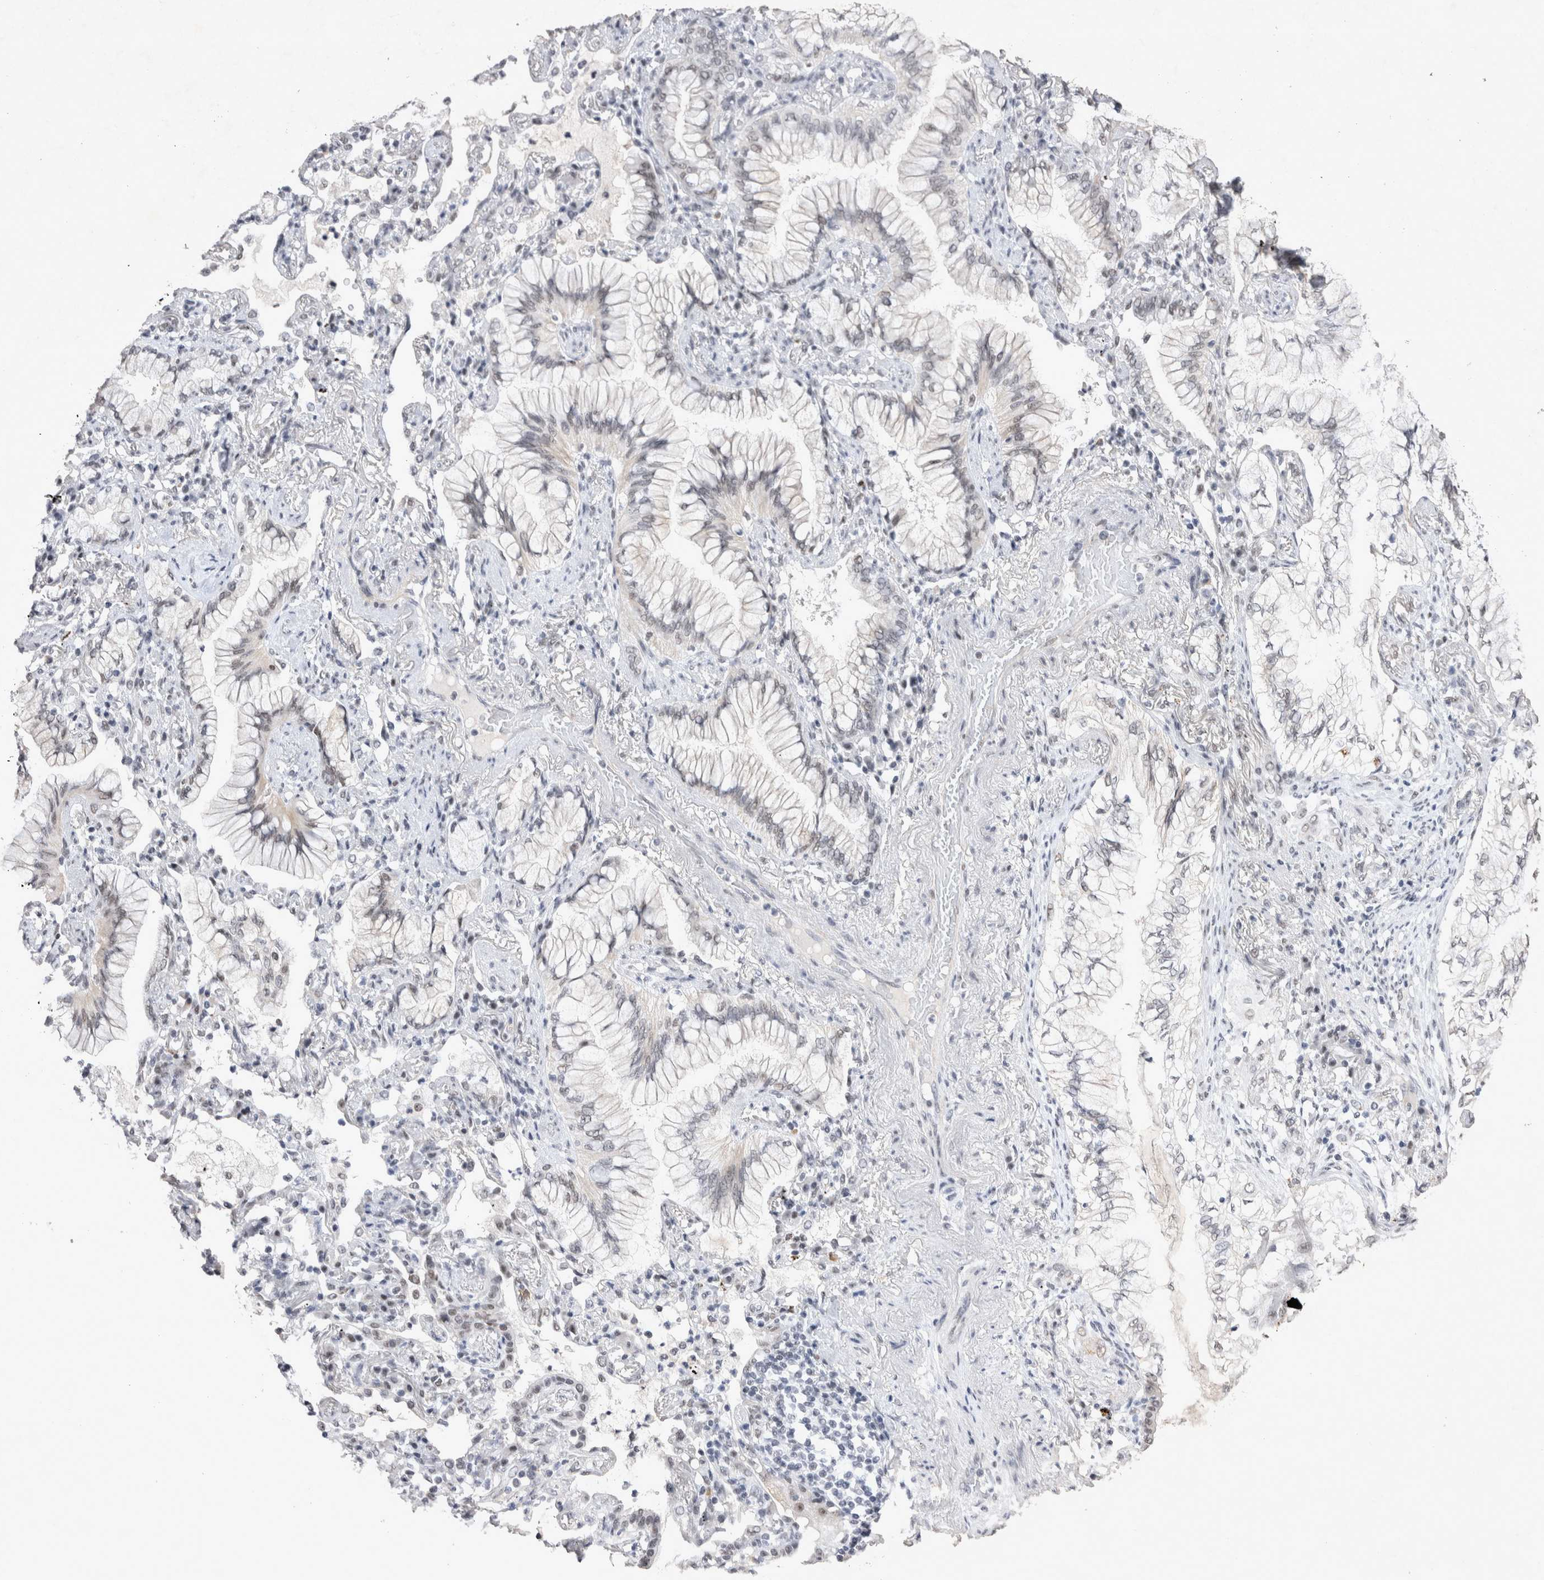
{"staining": {"intensity": "weak", "quantity": "<25%", "location": "nuclear"}, "tissue": "lung cancer", "cell_type": "Tumor cells", "image_type": "cancer", "snomed": [{"axis": "morphology", "description": "Adenocarcinoma, NOS"}, {"axis": "topography", "description": "Lung"}], "caption": "Immunohistochemical staining of human lung adenocarcinoma demonstrates no significant positivity in tumor cells.", "gene": "RBM6", "patient": {"sex": "female", "age": 70}}